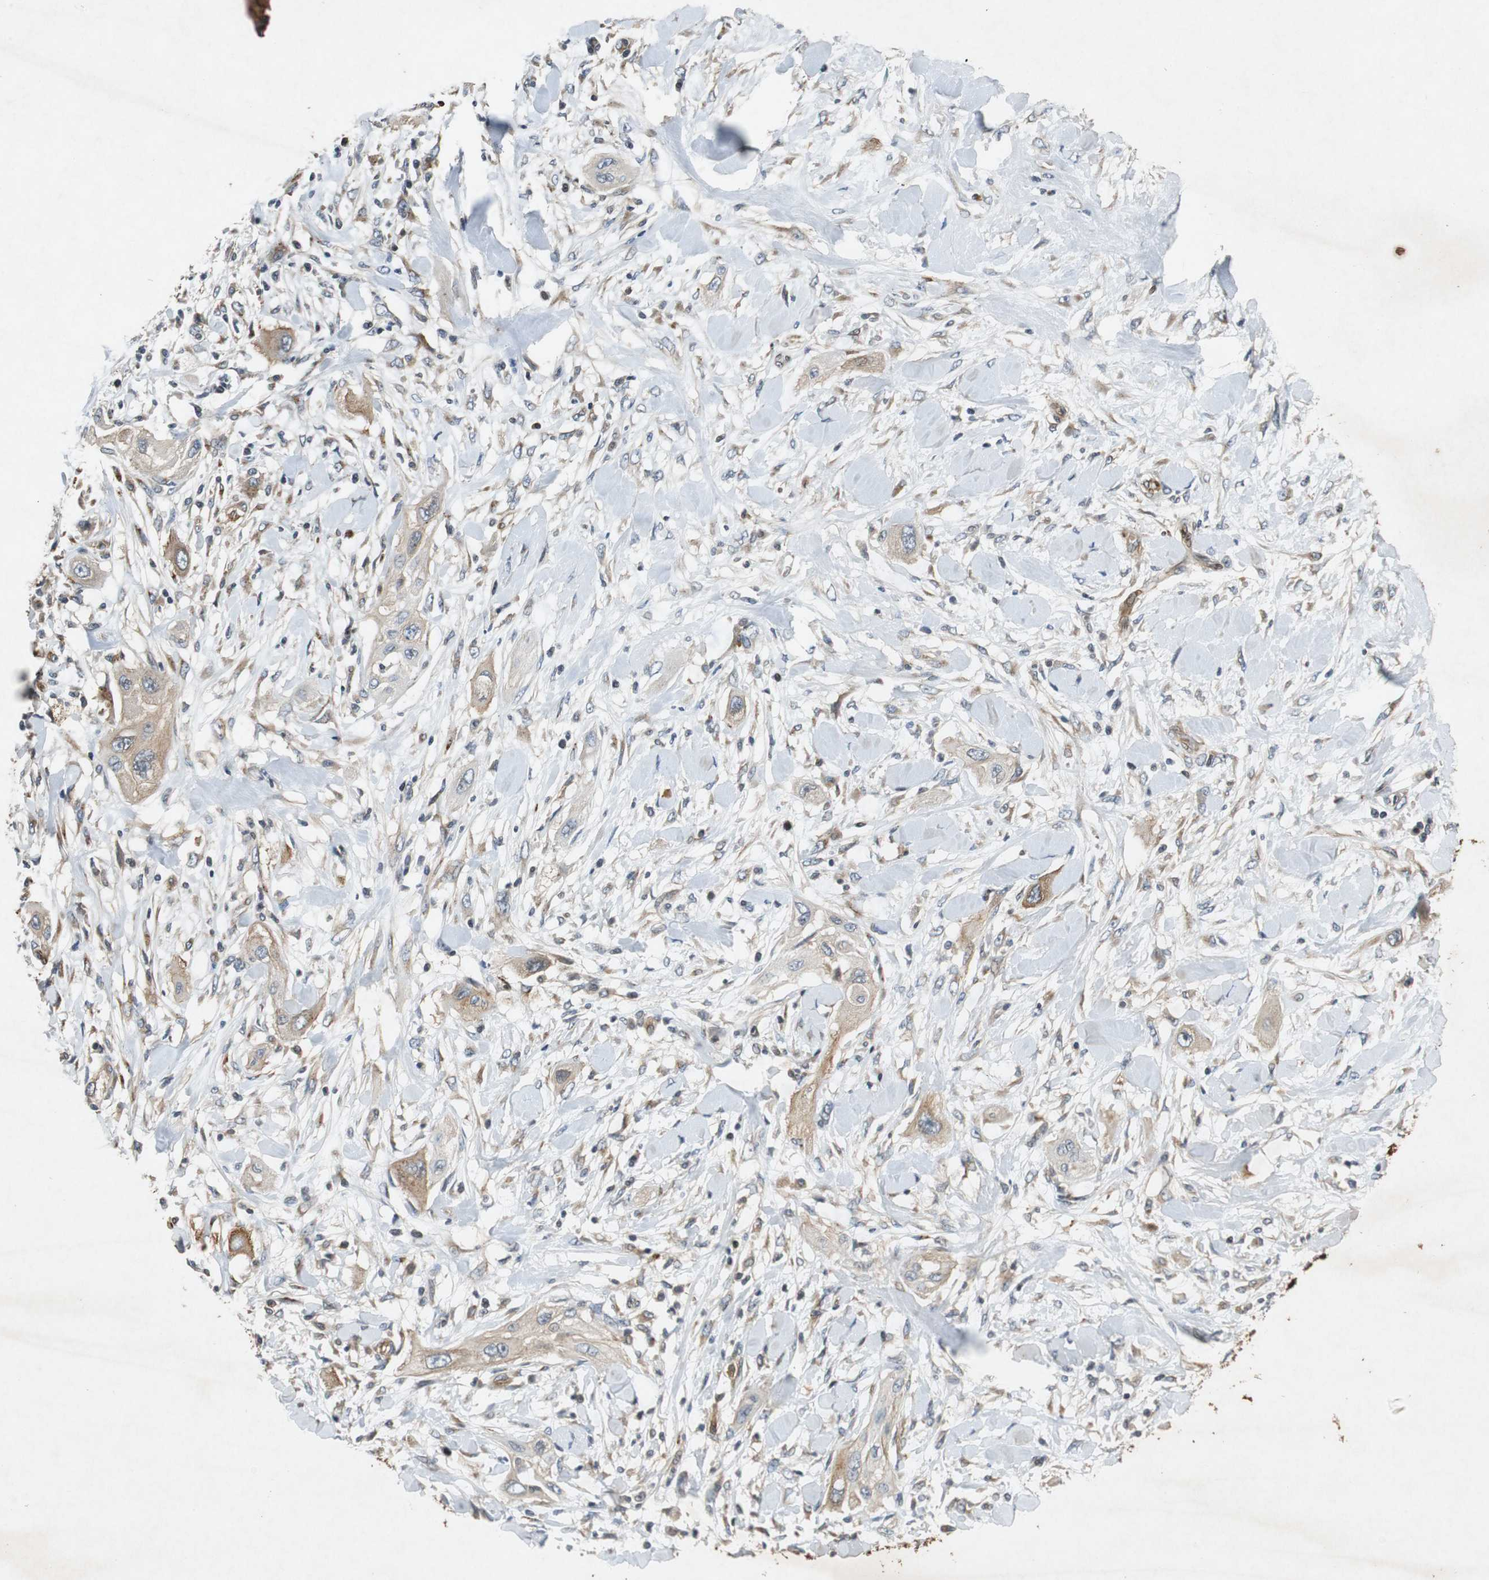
{"staining": {"intensity": "weak", "quantity": "25%-75%", "location": "cytoplasmic/membranous"}, "tissue": "lung cancer", "cell_type": "Tumor cells", "image_type": "cancer", "snomed": [{"axis": "morphology", "description": "Squamous cell carcinoma, NOS"}, {"axis": "topography", "description": "Lung"}], "caption": "Weak cytoplasmic/membranous positivity is appreciated in about 25%-75% of tumor cells in lung squamous cell carcinoma.", "gene": "TUBA4A", "patient": {"sex": "female", "age": 47}}